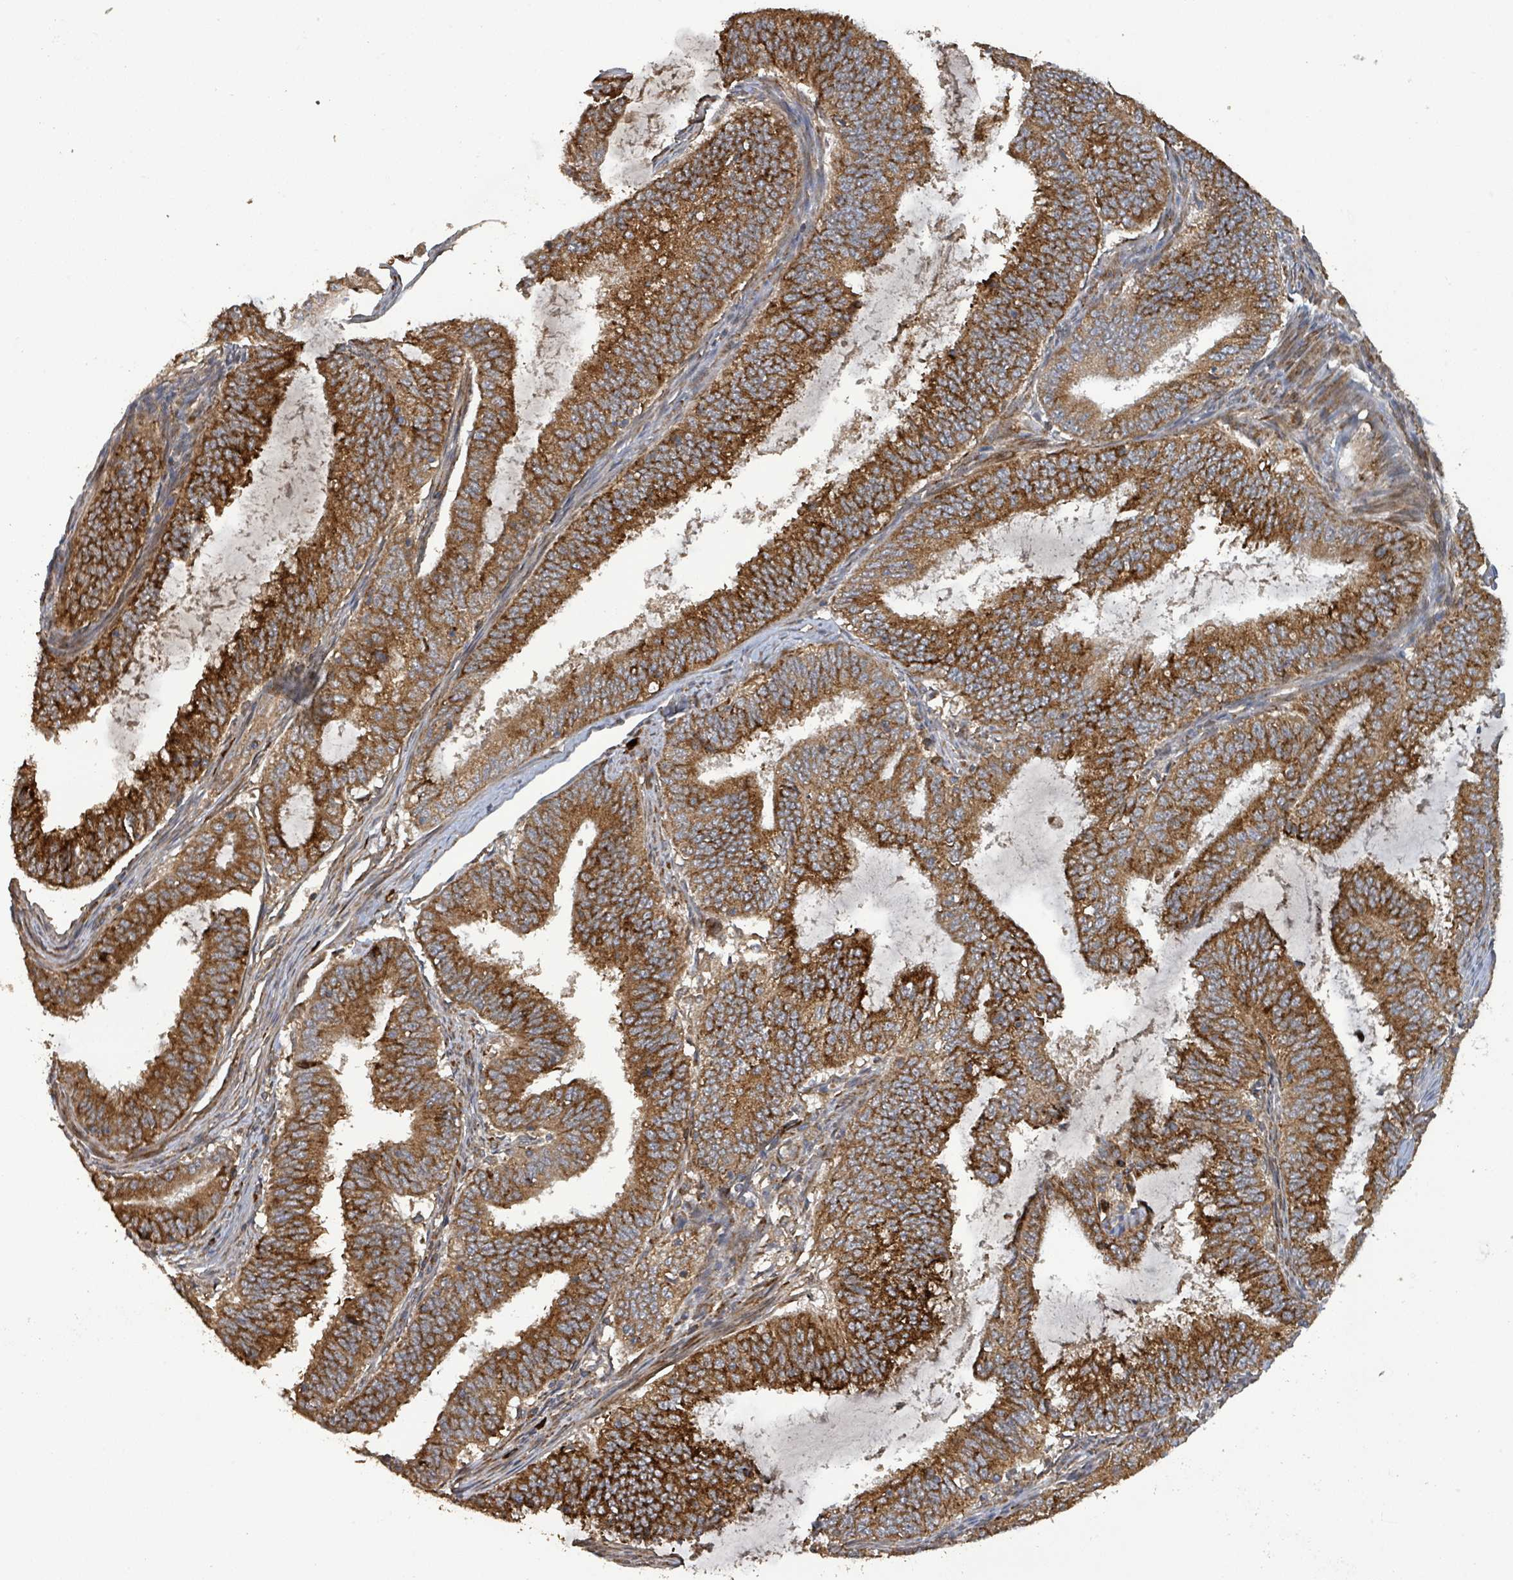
{"staining": {"intensity": "strong", "quantity": ">75%", "location": "cytoplasmic/membranous"}, "tissue": "endometrial cancer", "cell_type": "Tumor cells", "image_type": "cancer", "snomed": [{"axis": "morphology", "description": "Adenocarcinoma, NOS"}, {"axis": "topography", "description": "Endometrium"}], "caption": "Protein staining demonstrates strong cytoplasmic/membranous expression in approximately >75% of tumor cells in endometrial adenocarcinoma.", "gene": "STARD4", "patient": {"sex": "female", "age": 51}}